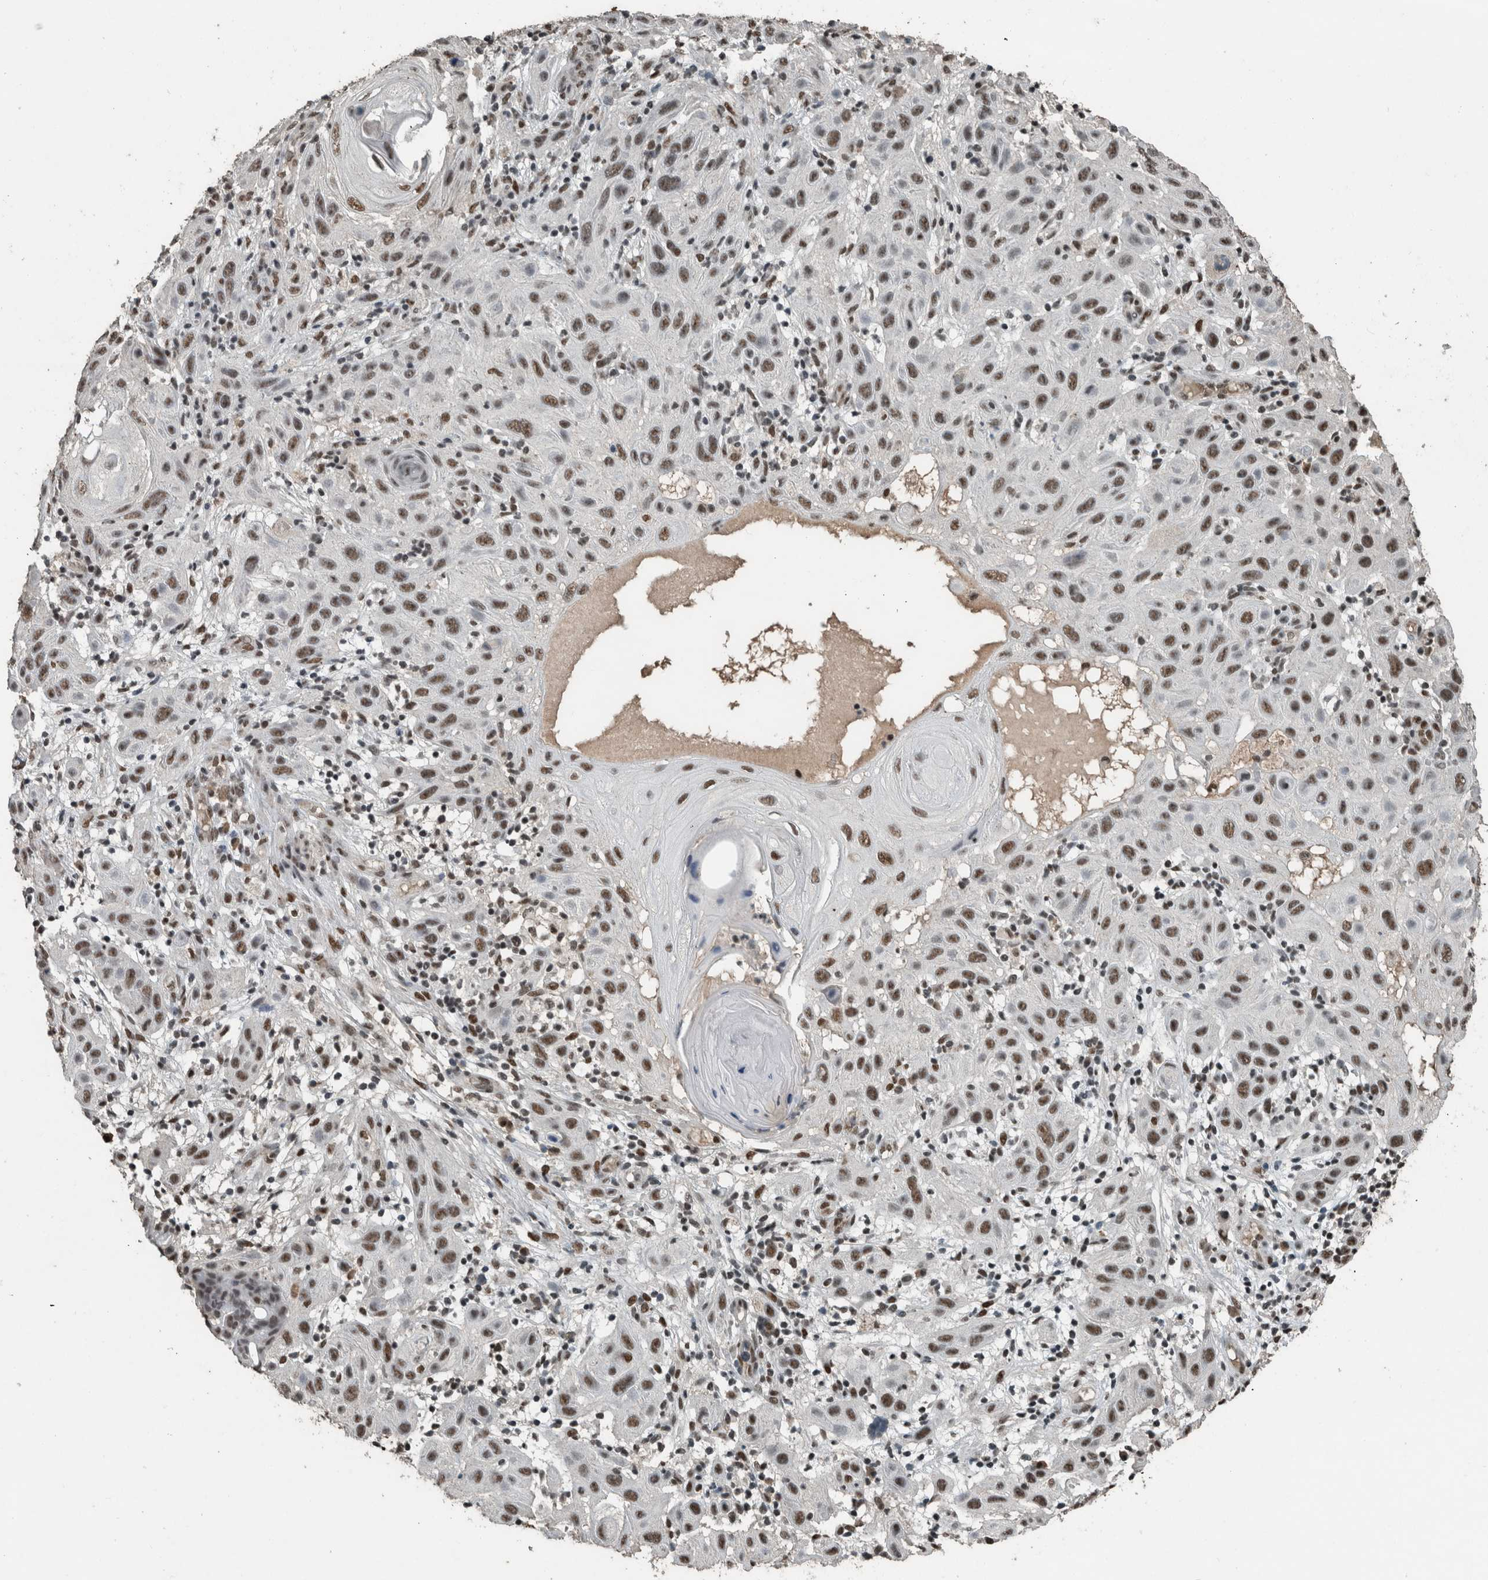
{"staining": {"intensity": "moderate", "quantity": ">75%", "location": "nuclear"}, "tissue": "skin cancer", "cell_type": "Tumor cells", "image_type": "cancer", "snomed": [{"axis": "morphology", "description": "Normal tissue, NOS"}, {"axis": "morphology", "description": "Squamous cell carcinoma, NOS"}, {"axis": "topography", "description": "Skin"}], "caption": "An image of human skin cancer stained for a protein displays moderate nuclear brown staining in tumor cells.", "gene": "ZNF24", "patient": {"sex": "female", "age": 96}}